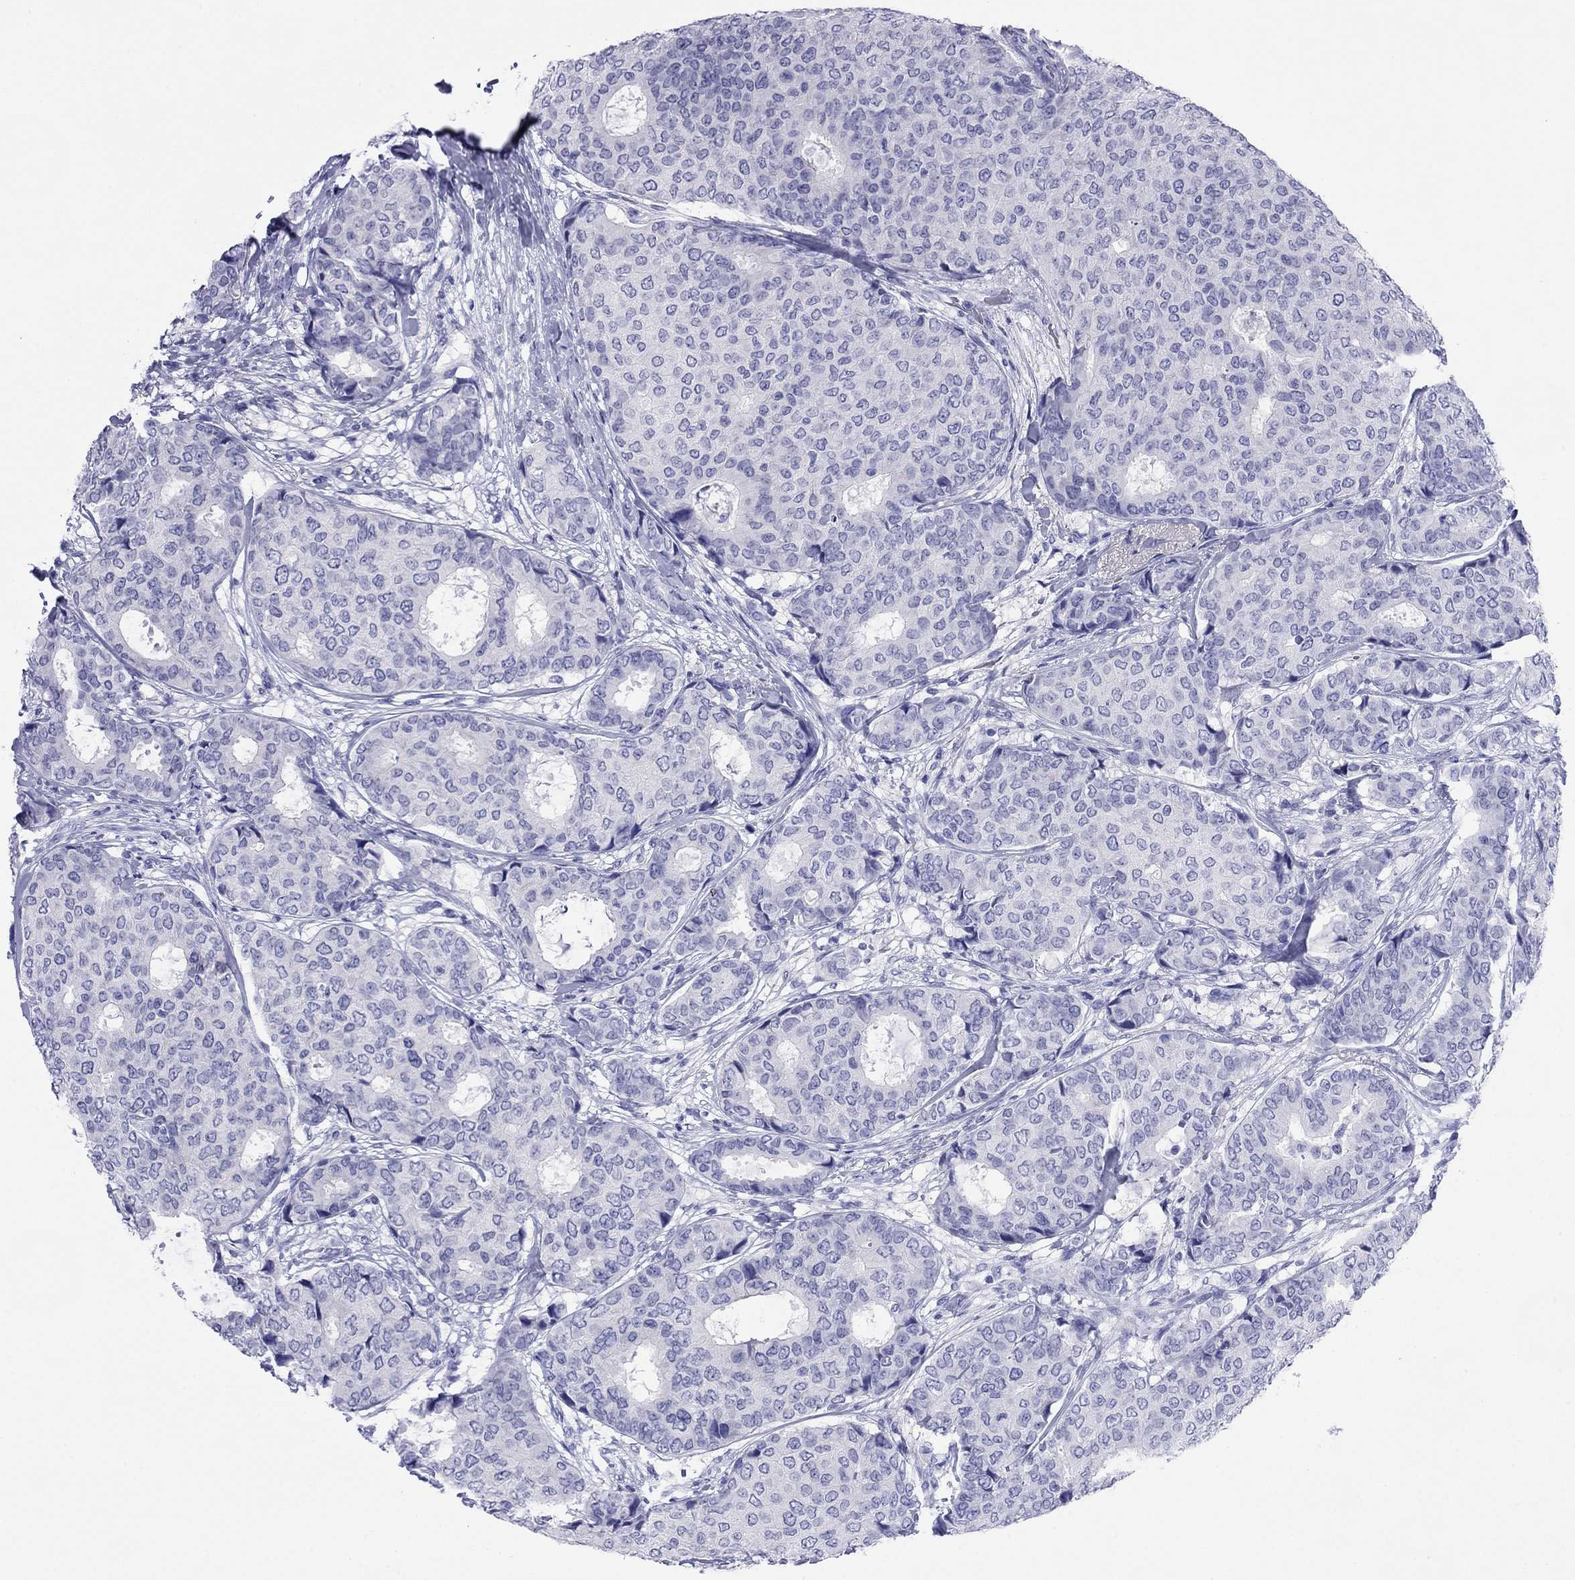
{"staining": {"intensity": "negative", "quantity": "none", "location": "none"}, "tissue": "breast cancer", "cell_type": "Tumor cells", "image_type": "cancer", "snomed": [{"axis": "morphology", "description": "Duct carcinoma"}, {"axis": "topography", "description": "Breast"}], "caption": "The histopathology image reveals no significant expression in tumor cells of breast cancer.", "gene": "FIGLA", "patient": {"sex": "female", "age": 75}}